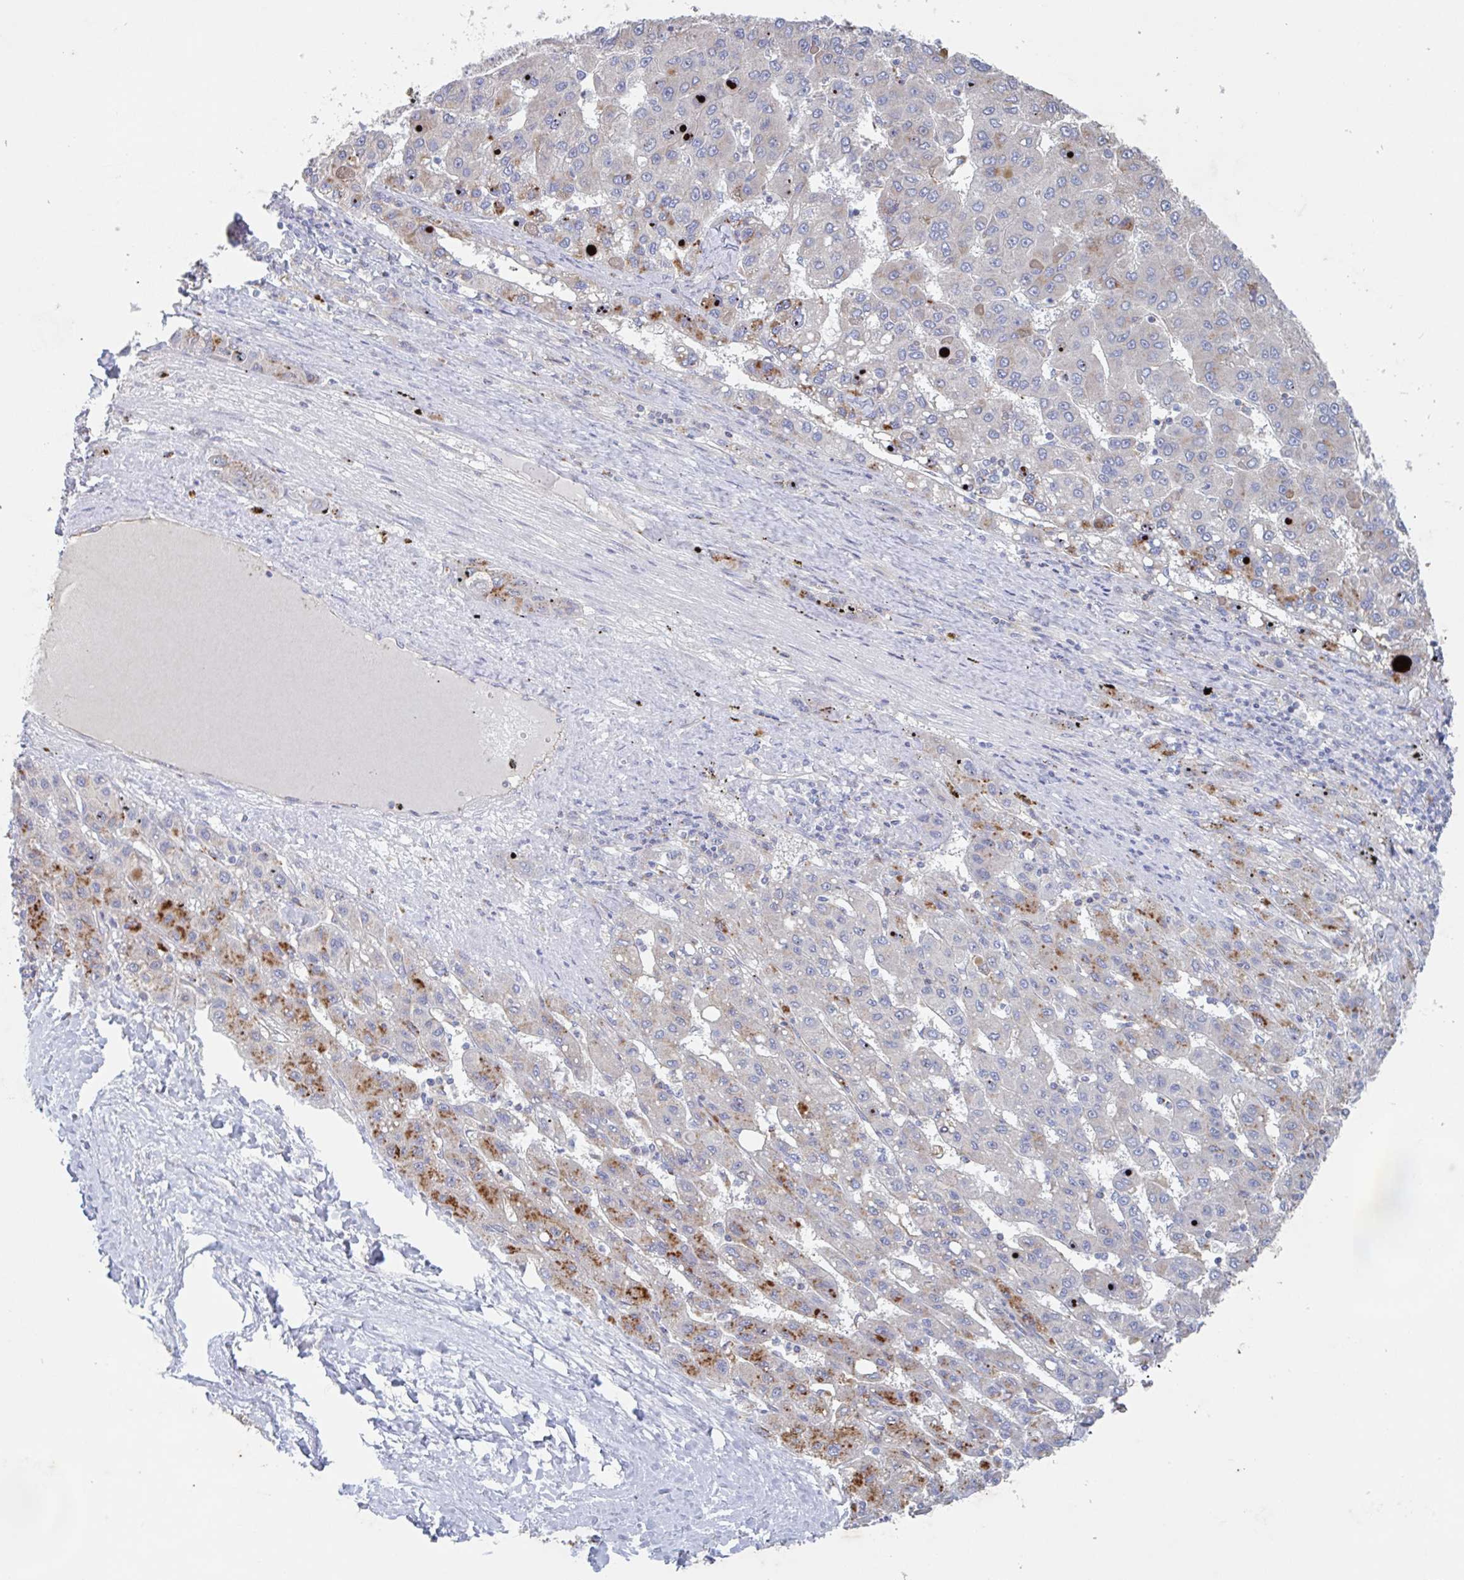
{"staining": {"intensity": "strong", "quantity": "<25%", "location": "cytoplasmic/membranous"}, "tissue": "liver cancer", "cell_type": "Tumor cells", "image_type": "cancer", "snomed": [{"axis": "morphology", "description": "Carcinoma, Hepatocellular, NOS"}, {"axis": "topography", "description": "Liver"}], "caption": "Immunohistochemistry (IHC) micrograph of neoplastic tissue: liver cancer (hepatocellular carcinoma) stained using immunohistochemistry reveals medium levels of strong protein expression localized specifically in the cytoplasmic/membranous of tumor cells, appearing as a cytoplasmic/membranous brown color.", "gene": "MANBA", "patient": {"sex": "female", "age": 82}}